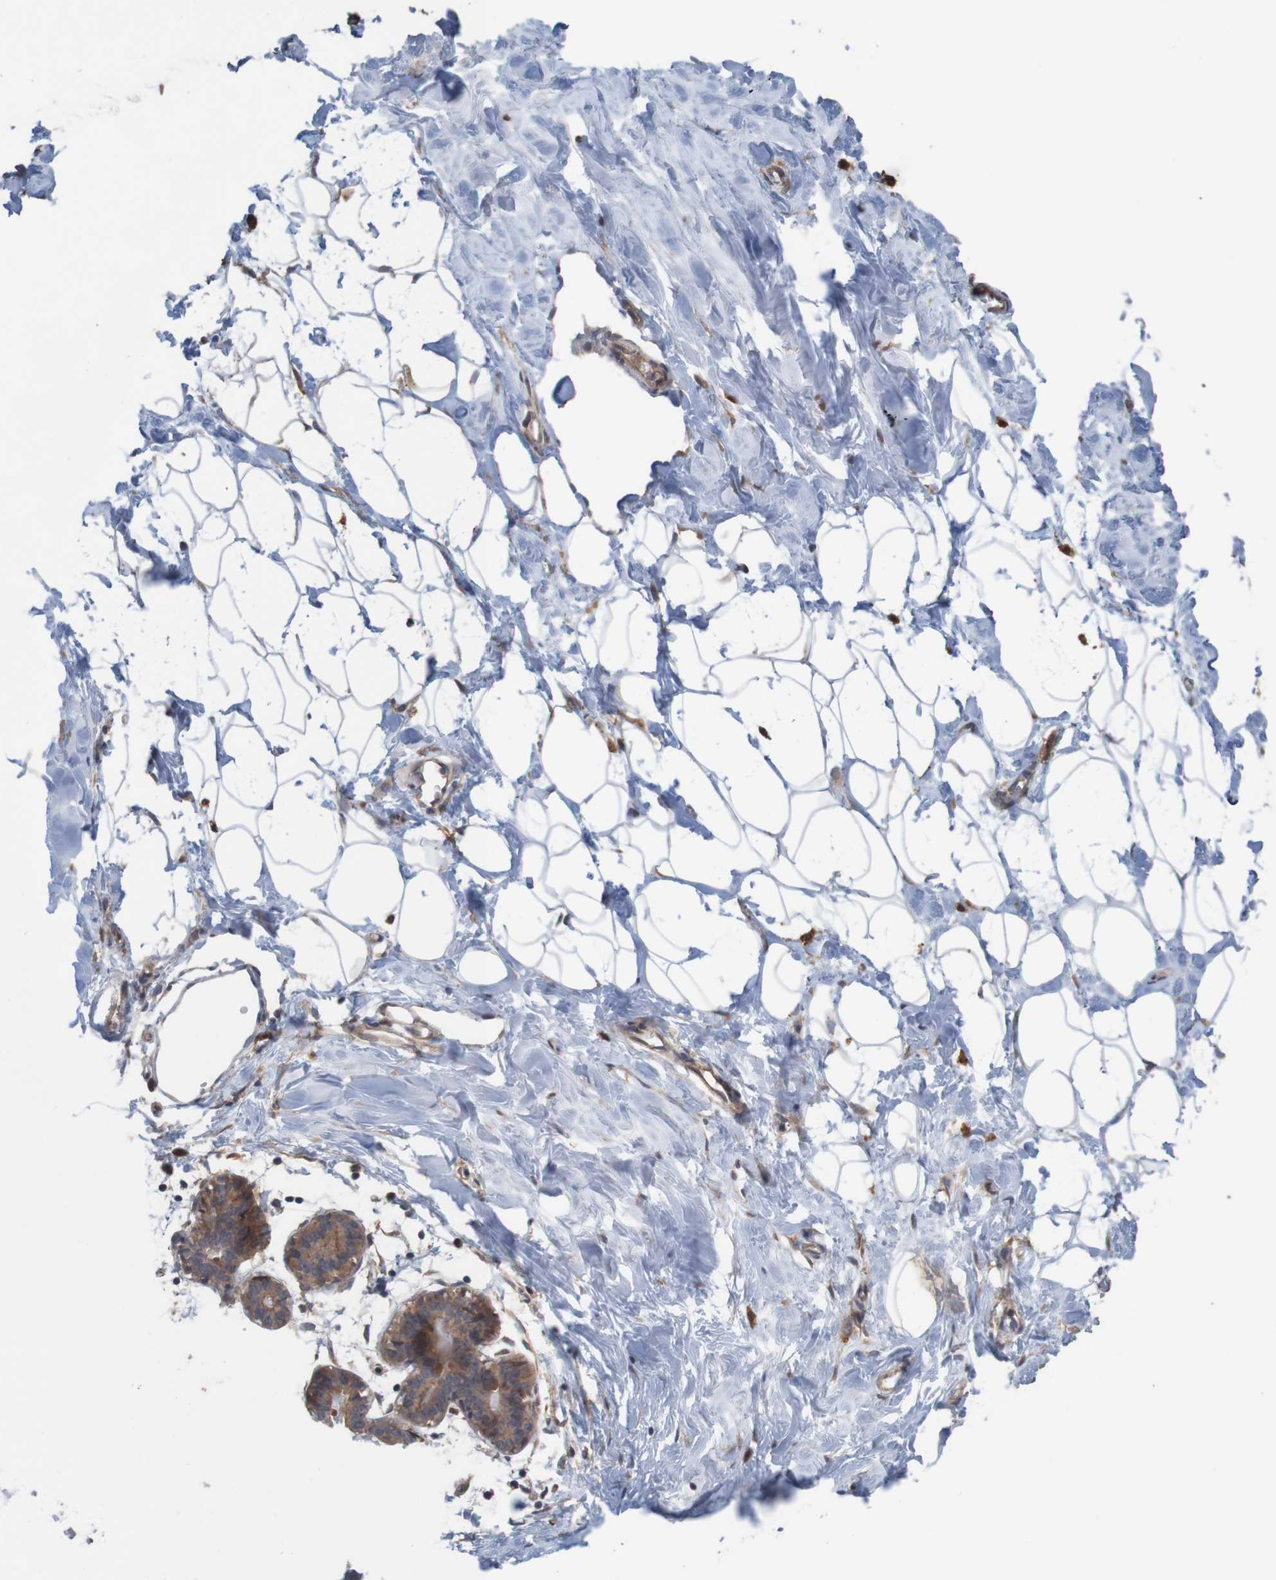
{"staining": {"intensity": "negative", "quantity": "none", "location": "none"}, "tissue": "breast", "cell_type": "Adipocytes", "image_type": "normal", "snomed": [{"axis": "morphology", "description": "Normal tissue, NOS"}, {"axis": "topography", "description": "Breast"}], "caption": "Adipocytes are negative for brown protein staining in normal breast. (DAB immunohistochemistry (IHC) visualized using brightfield microscopy, high magnification).", "gene": "ARHGEF11", "patient": {"sex": "female", "age": 27}}